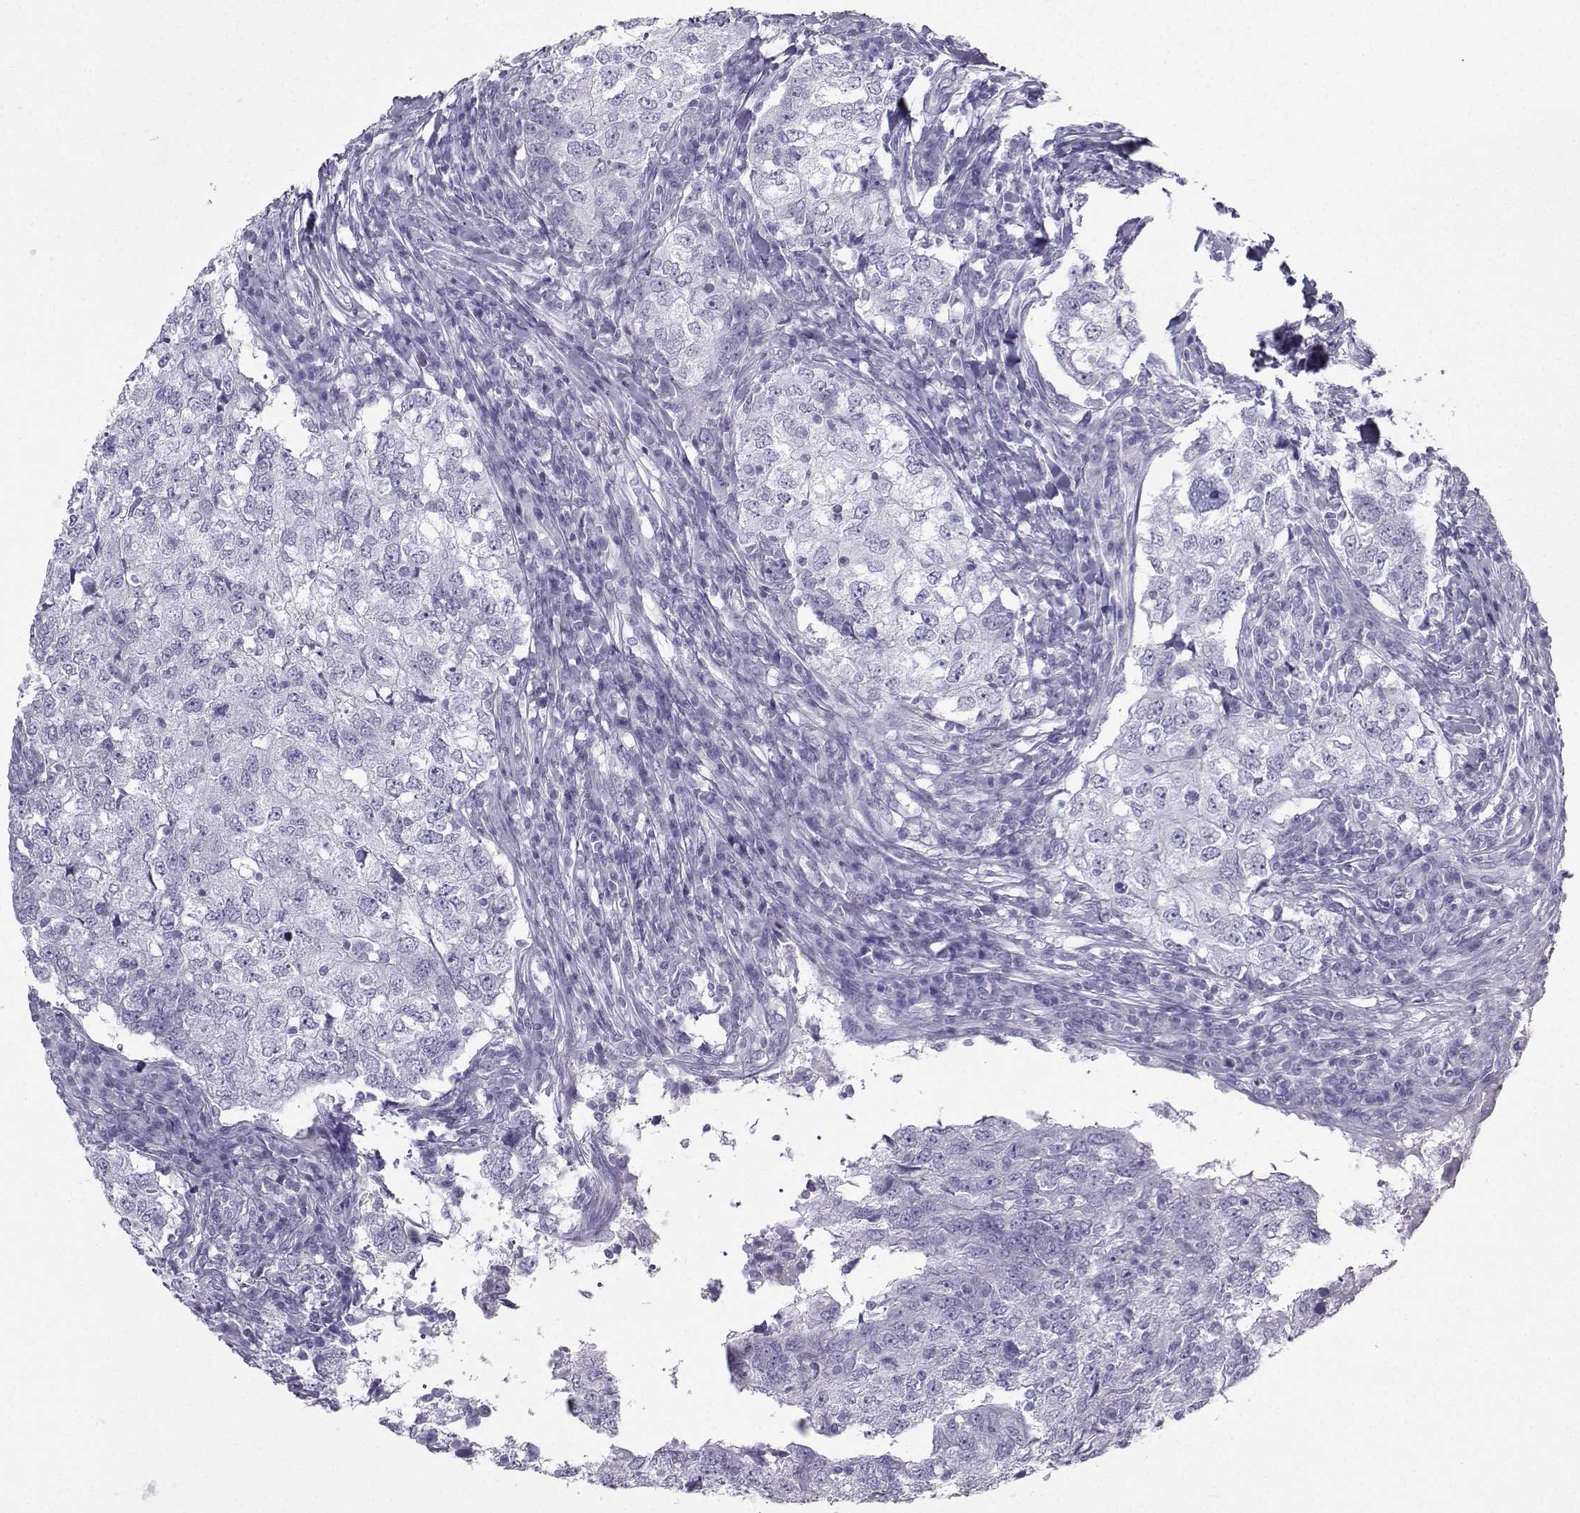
{"staining": {"intensity": "negative", "quantity": "none", "location": "none"}, "tissue": "breast cancer", "cell_type": "Tumor cells", "image_type": "cancer", "snomed": [{"axis": "morphology", "description": "Duct carcinoma"}, {"axis": "topography", "description": "Breast"}], "caption": "Invasive ductal carcinoma (breast) stained for a protein using IHC reveals no staining tumor cells.", "gene": "IQCD", "patient": {"sex": "female", "age": 30}}